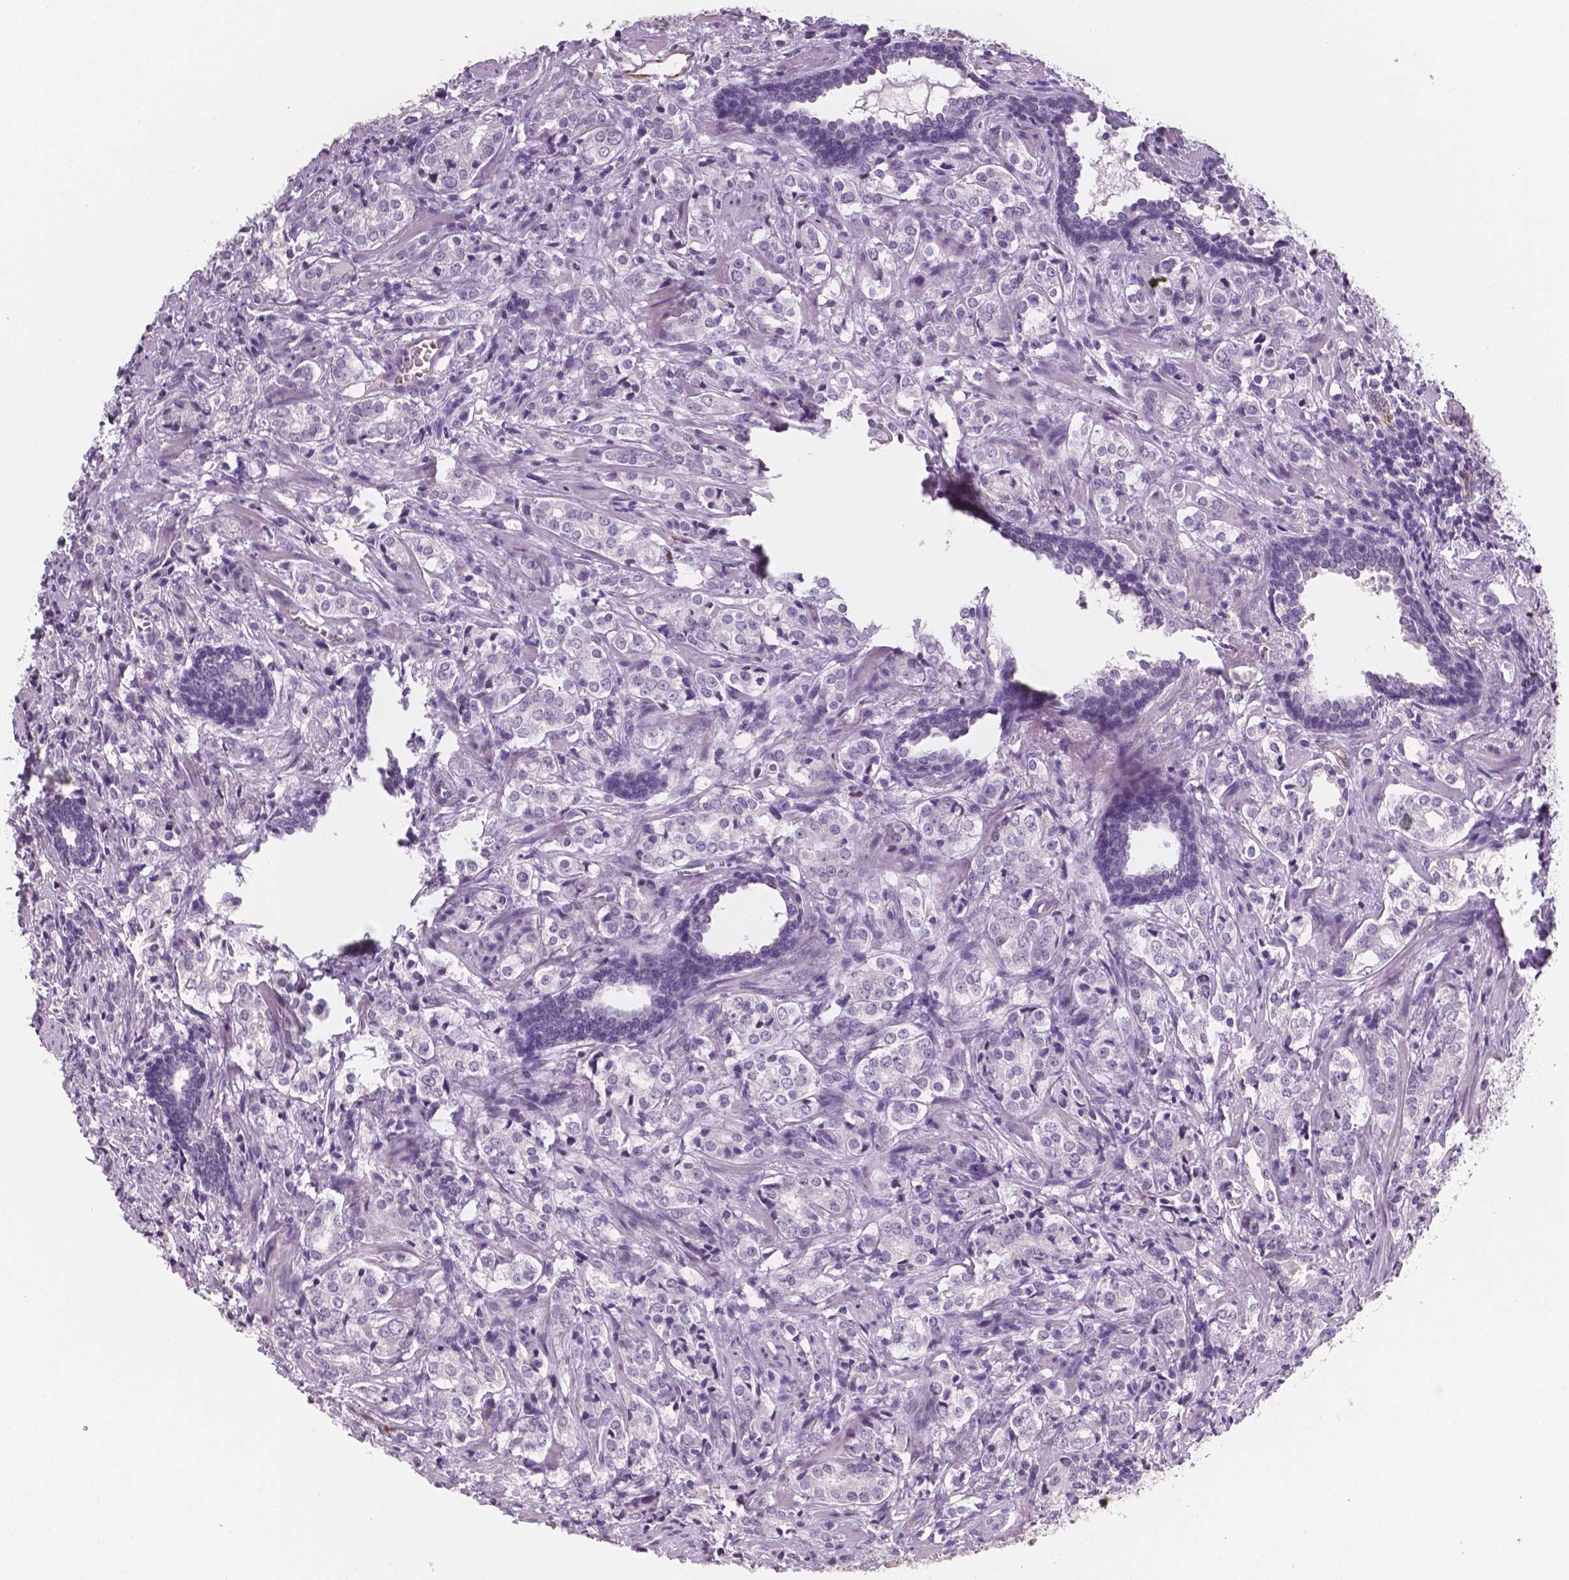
{"staining": {"intensity": "negative", "quantity": "none", "location": "none"}, "tissue": "prostate cancer", "cell_type": "Tumor cells", "image_type": "cancer", "snomed": [{"axis": "morphology", "description": "Adenocarcinoma, NOS"}, {"axis": "topography", "description": "Prostate and seminal vesicle, NOS"}], "caption": "A high-resolution histopathology image shows IHC staining of prostate cancer, which reveals no significant positivity in tumor cells. (DAB immunohistochemistry visualized using brightfield microscopy, high magnification).", "gene": "TSPAN7", "patient": {"sex": "male", "age": 63}}